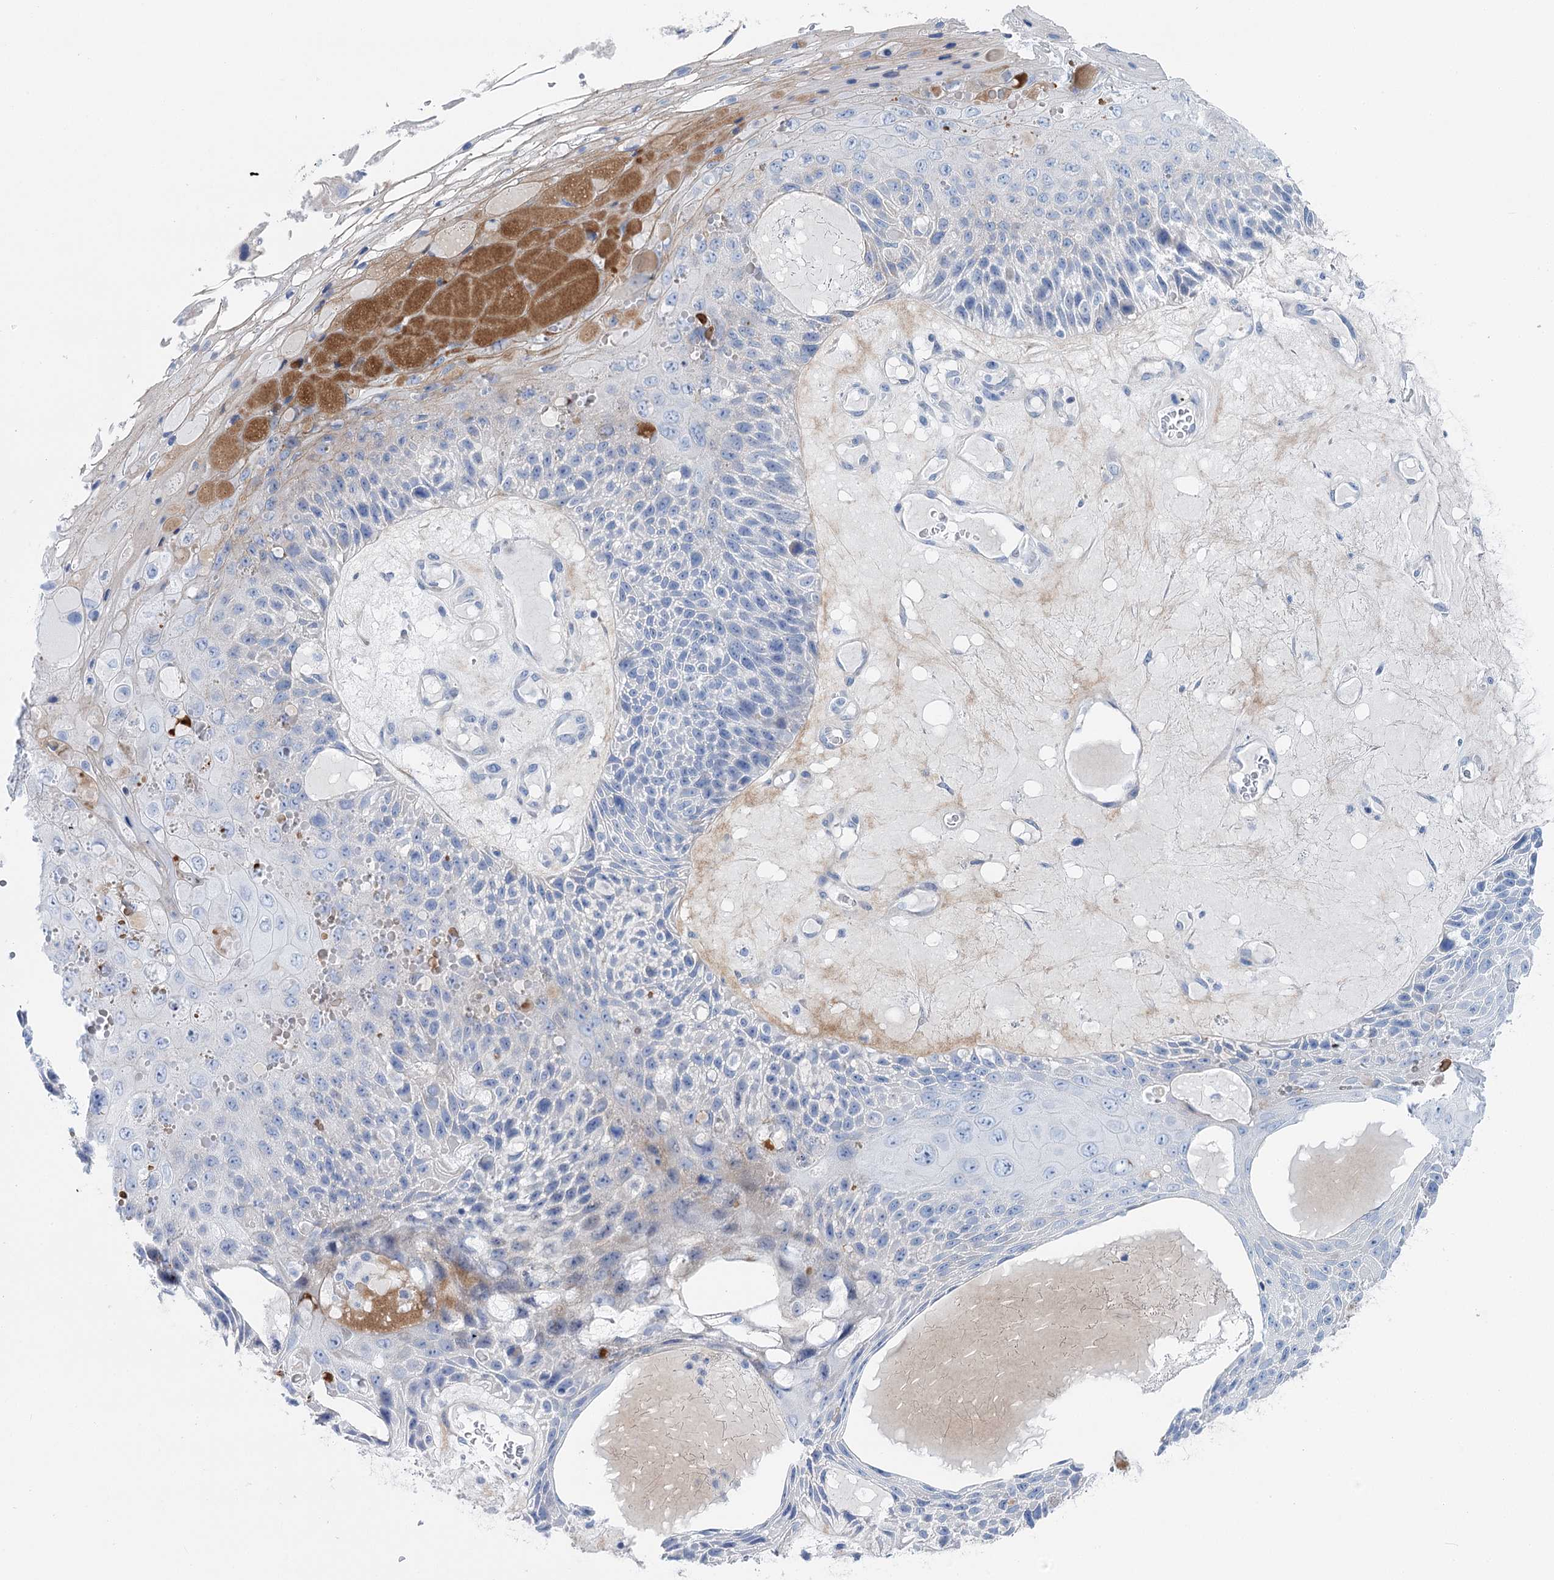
{"staining": {"intensity": "negative", "quantity": "none", "location": "none"}, "tissue": "skin cancer", "cell_type": "Tumor cells", "image_type": "cancer", "snomed": [{"axis": "morphology", "description": "Squamous cell carcinoma, NOS"}, {"axis": "topography", "description": "Skin"}], "caption": "Immunohistochemistry (IHC) photomicrograph of neoplastic tissue: human skin cancer stained with DAB (3,3'-diaminobenzidine) exhibits no significant protein expression in tumor cells.", "gene": "ANKRD23", "patient": {"sex": "female", "age": 88}}